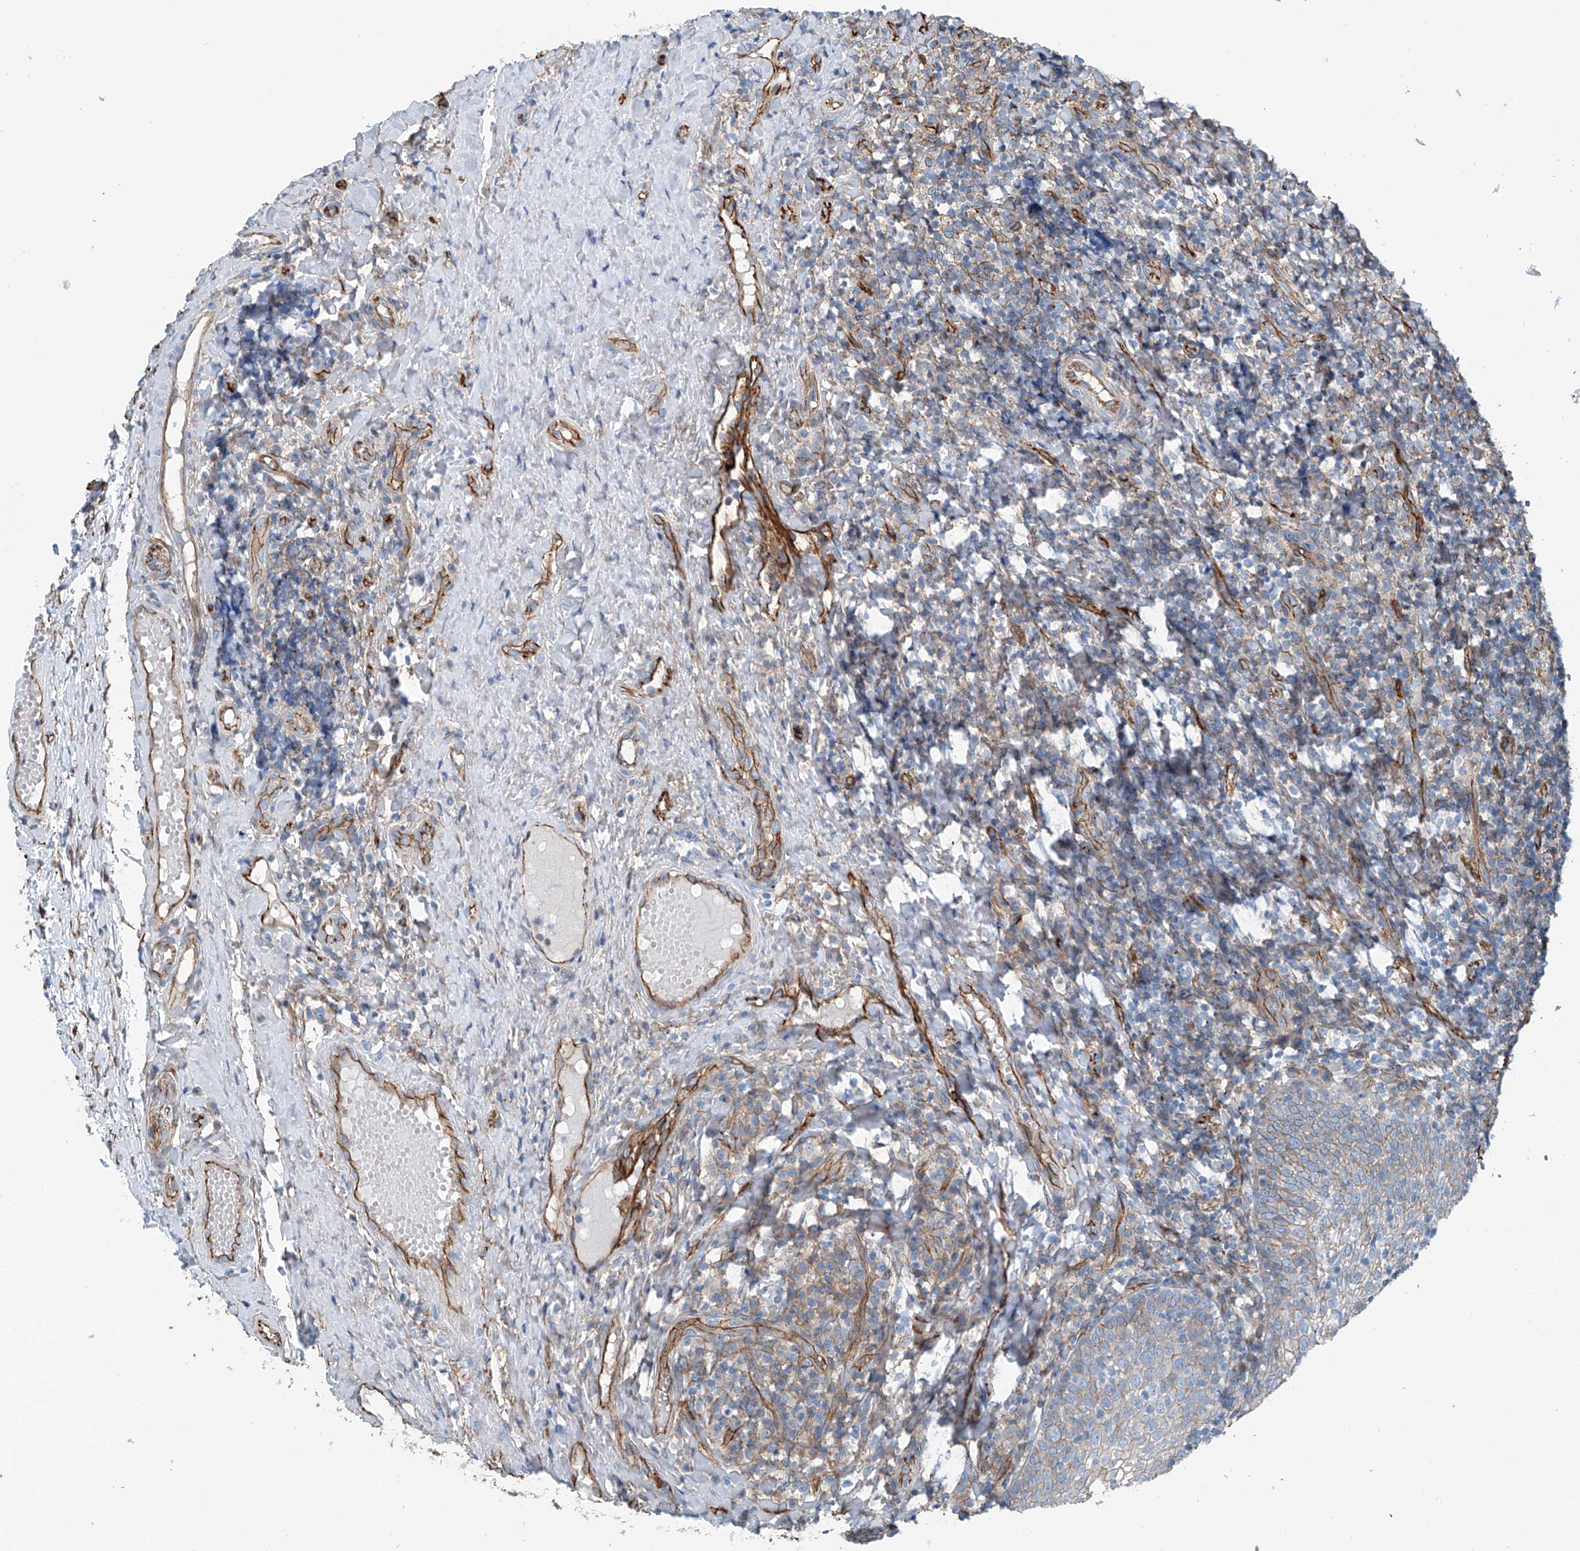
{"staining": {"intensity": "negative", "quantity": "none", "location": "none"}, "tissue": "tonsil", "cell_type": "Germinal center cells", "image_type": "normal", "snomed": [{"axis": "morphology", "description": "Normal tissue, NOS"}, {"axis": "topography", "description": "Tonsil"}], "caption": "The photomicrograph reveals no staining of germinal center cells in normal tonsil.", "gene": "THEMIS2", "patient": {"sex": "female", "age": 19}}